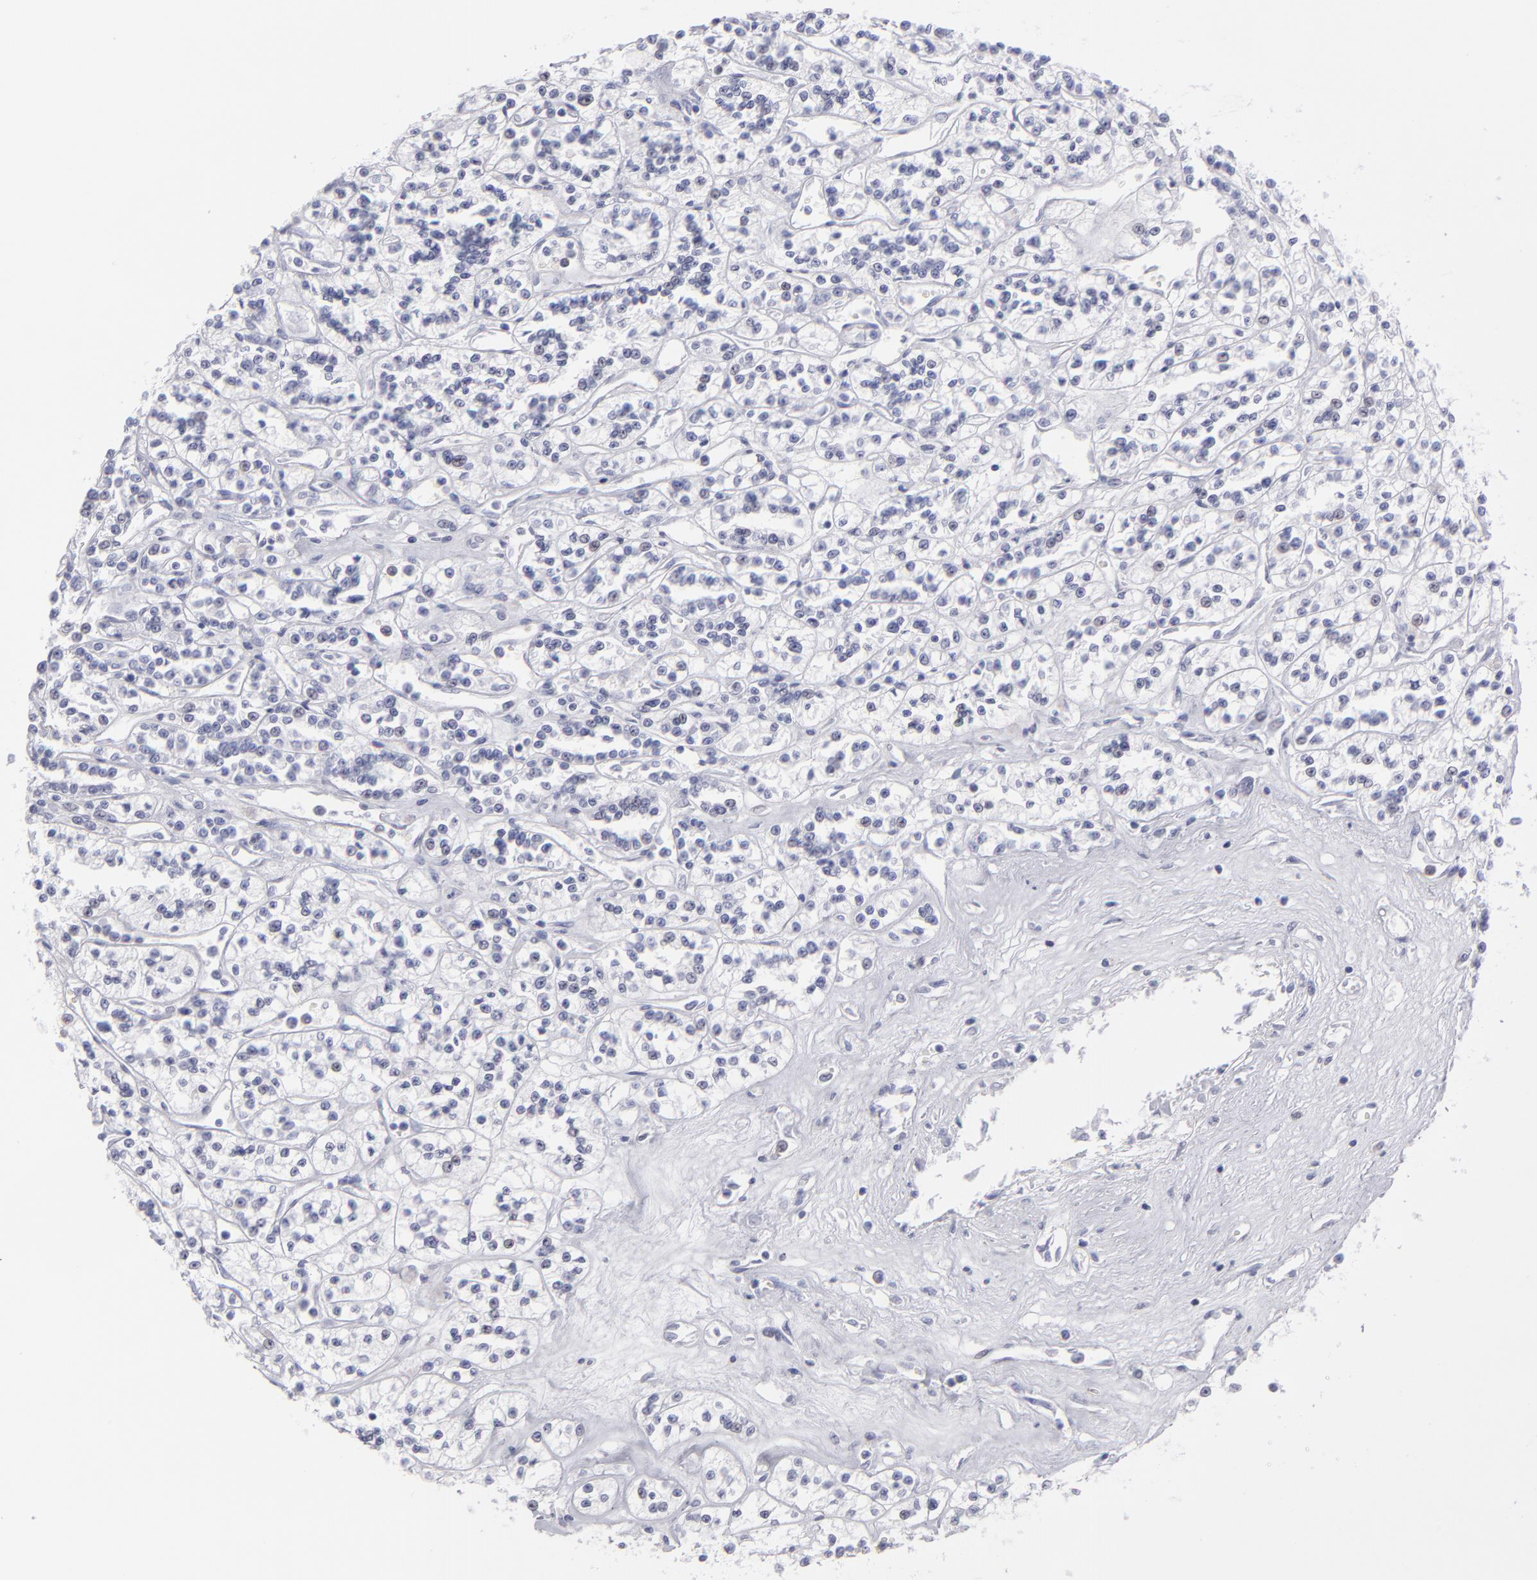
{"staining": {"intensity": "negative", "quantity": "none", "location": "none"}, "tissue": "renal cancer", "cell_type": "Tumor cells", "image_type": "cancer", "snomed": [{"axis": "morphology", "description": "Adenocarcinoma, NOS"}, {"axis": "topography", "description": "Kidney"}], "caption": "Immunohistochemistry micrograph of neoplastic tissue: human renal cancer (adenocarcinoma) stained with DAB shows no significant protein positivity in tumor cells.", "gene": "ALDOB", "patient": {"sex": "female", "age": 76}}